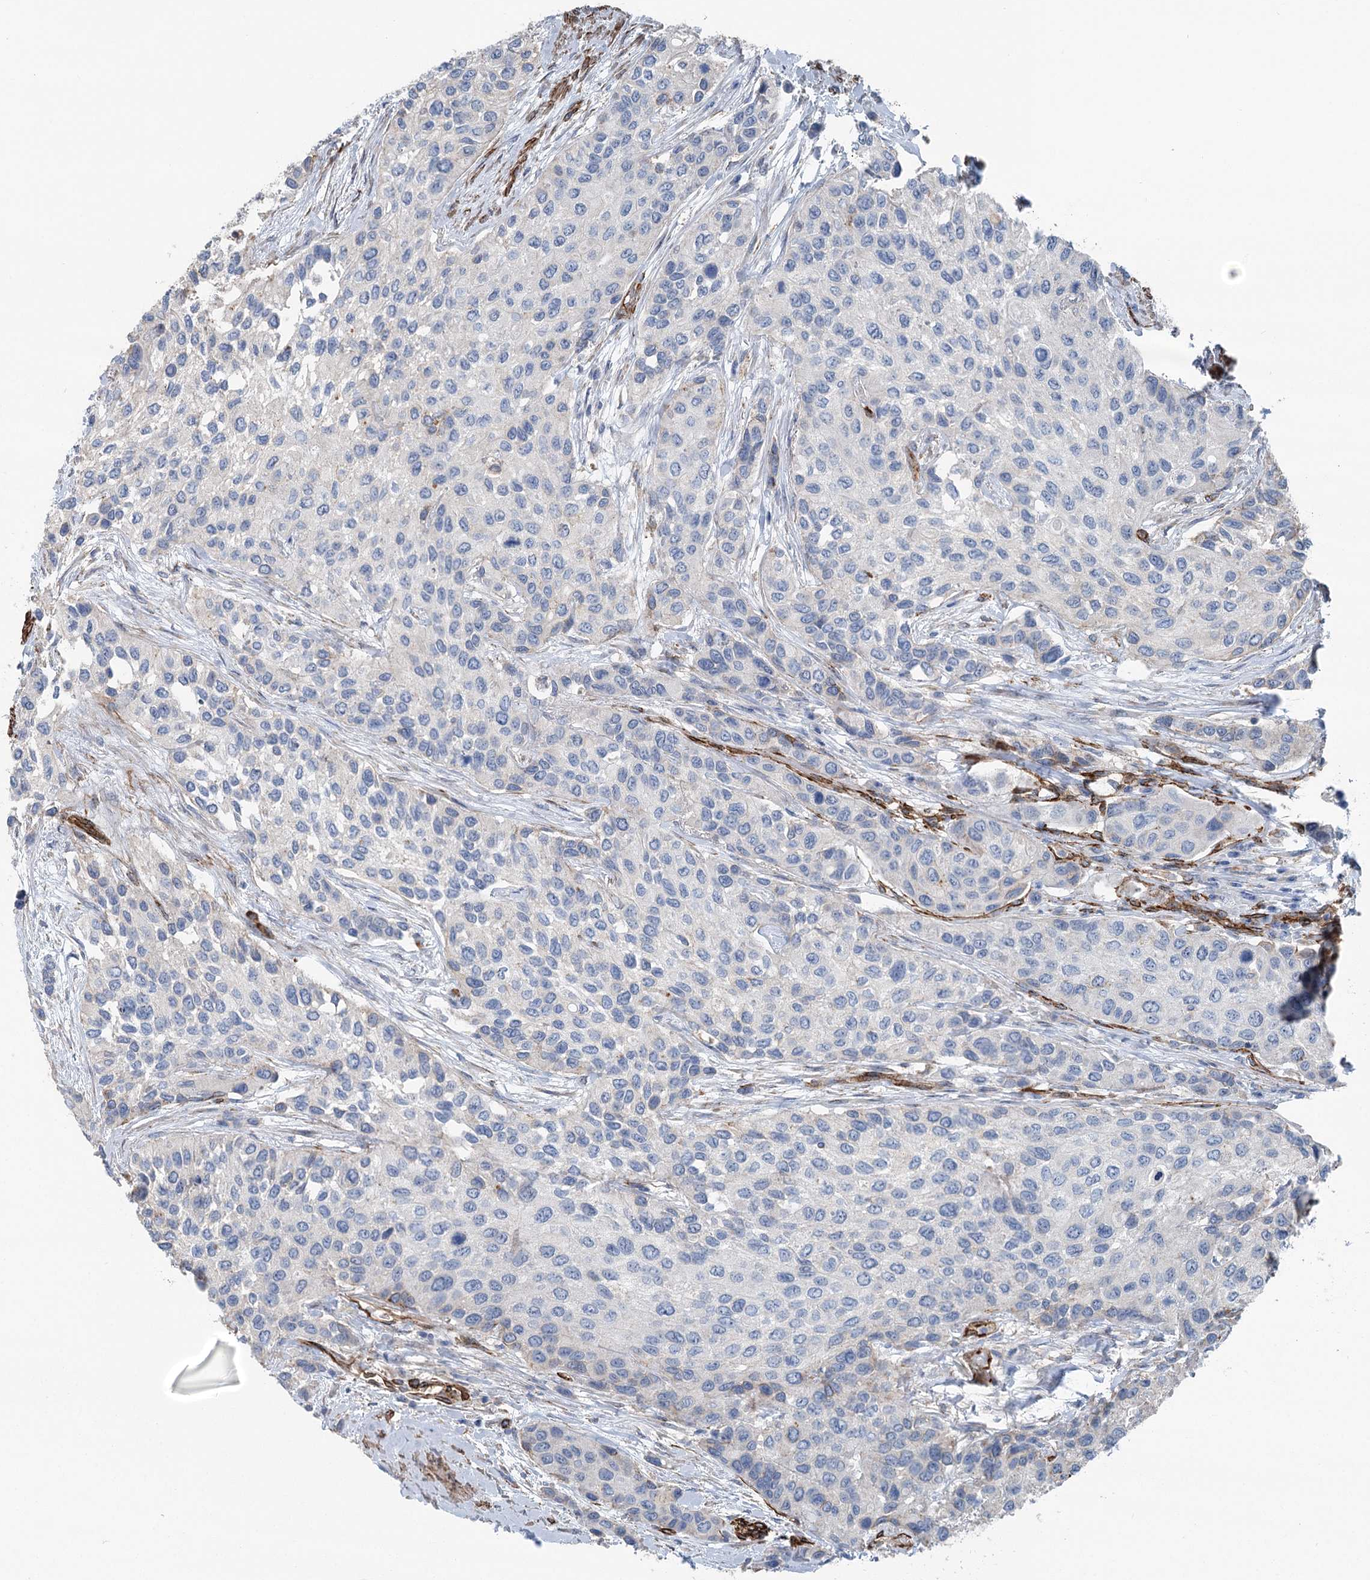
{"staining": {"intensity": "negative", "quantity": "none", "location": "none"}, "tissue": "urothelial cancer", "cell_type": "Tumor cells", "image_type": "cancer", "snomed": [{"axis": "morphology", "description": "Normal tissue, NOS"}, {"axis": "morphology", "description": "Urothelial carcinoma, High grade"}, {"axis": "topography", "description": "Vascular tissue"}, {"axis": "topography", "description": "Urinary bladder"}], "caption": "Immunohistochemistry (IHC) micrograph of human urothelial cancer stained for a protein (brown), which reveals no positivity in tumor cells.", "gene": "IQSEC1", "patient": {"sex": "female", "age": 56}}